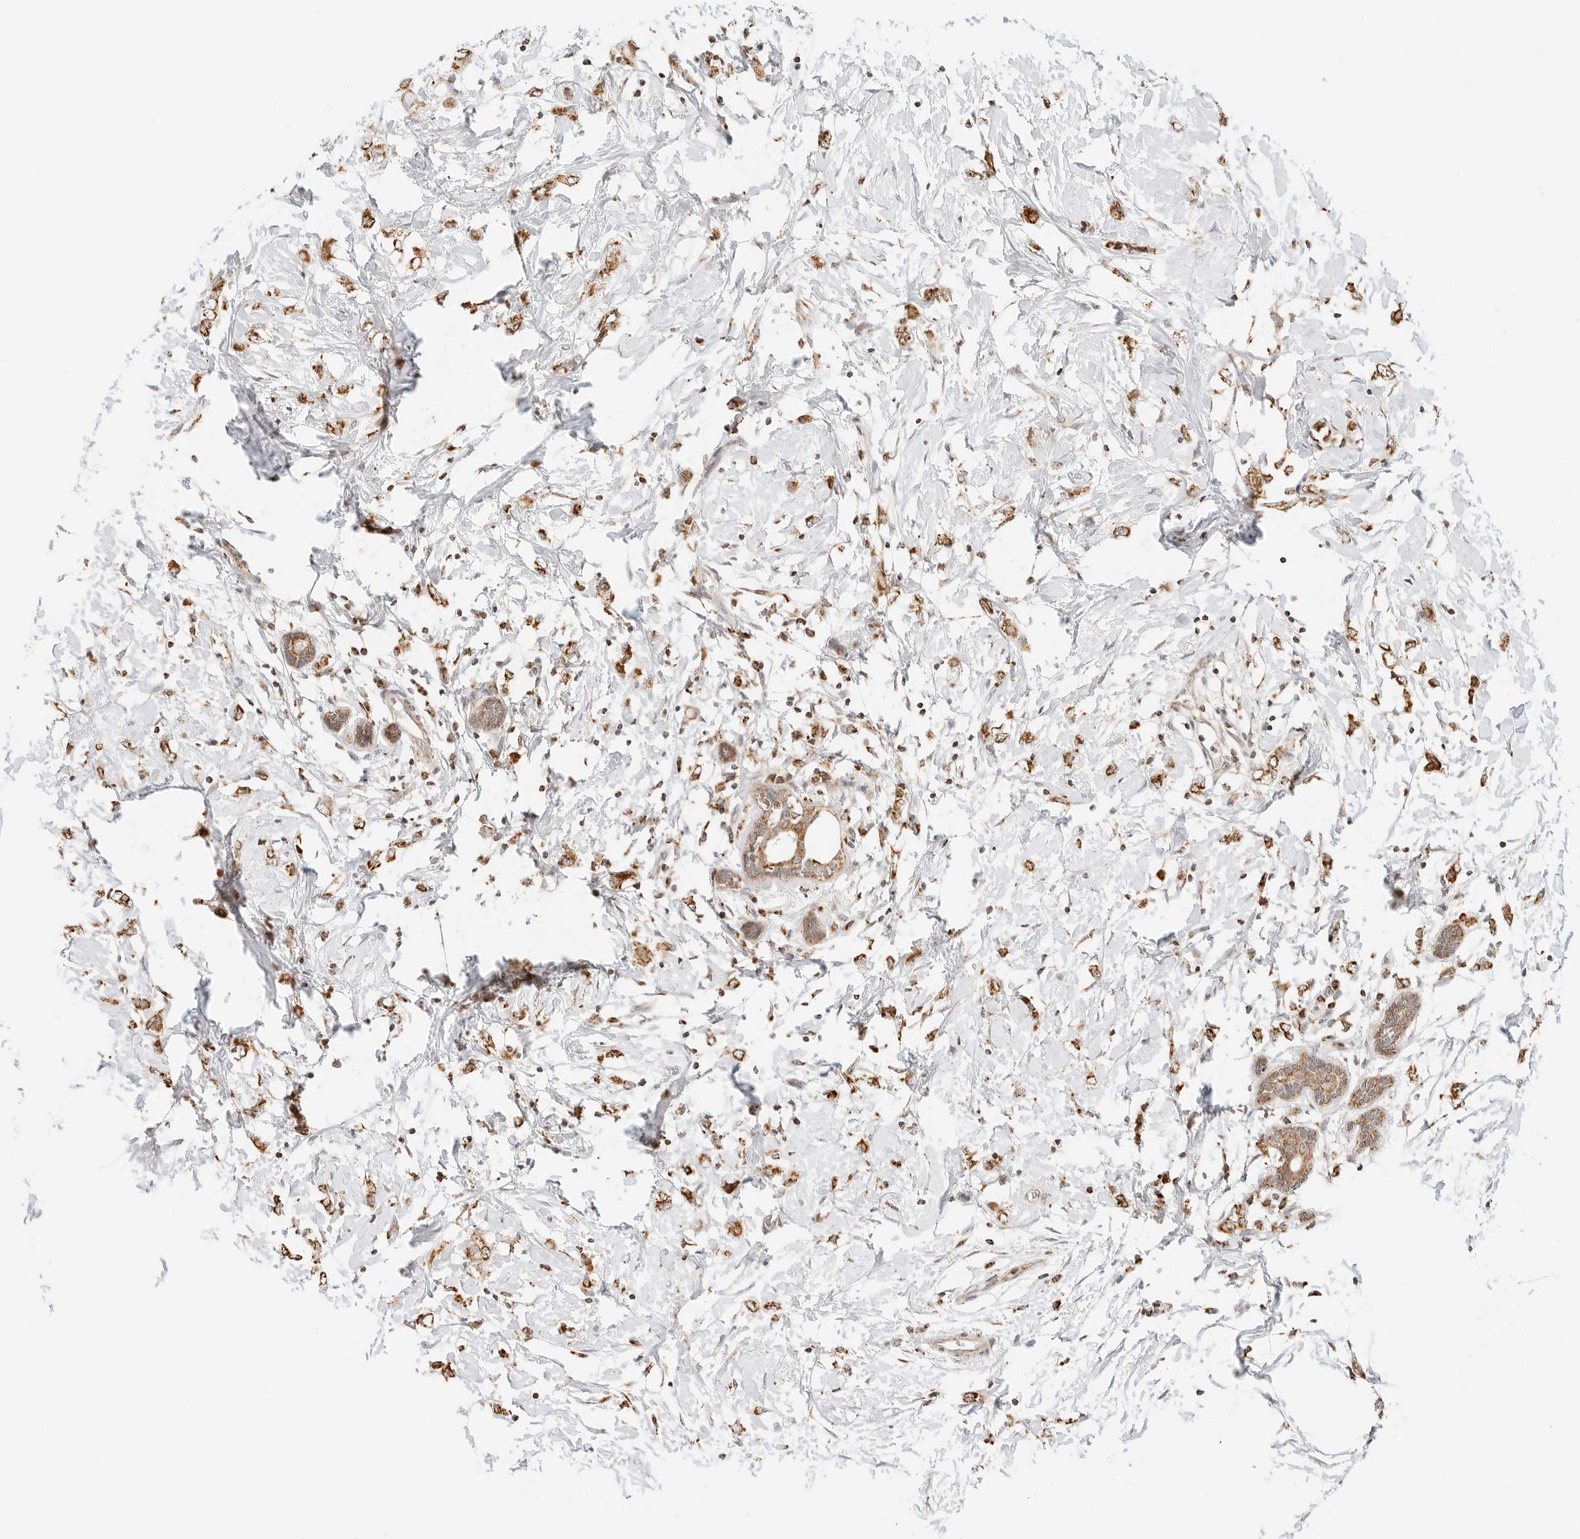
{"staining": {"intensity": "moderate", "quantity": ">75%", "location": "cytoplasmic/membranous"}, "tissue": "breast cancer", "cell_type": "Tumor cells", "image_type": "cancer", "snomed": [{"axis": "morphology", "description": "Normal tissue, NOS"}, {"axis": "morphology", "description": "Lobular carcinoma"}, {"axis": "topography", "description": "Breast"}], "caption": "Protein expression analysis of human breast cancer reveals moderate cytoplasmic/membranous staining in approximately >75% of tumor cells. (DAB = brown stain, brightfield microscopy at high magnification).", "gene": "ATL1", "patient": {"sex": "female", "age": 47}}